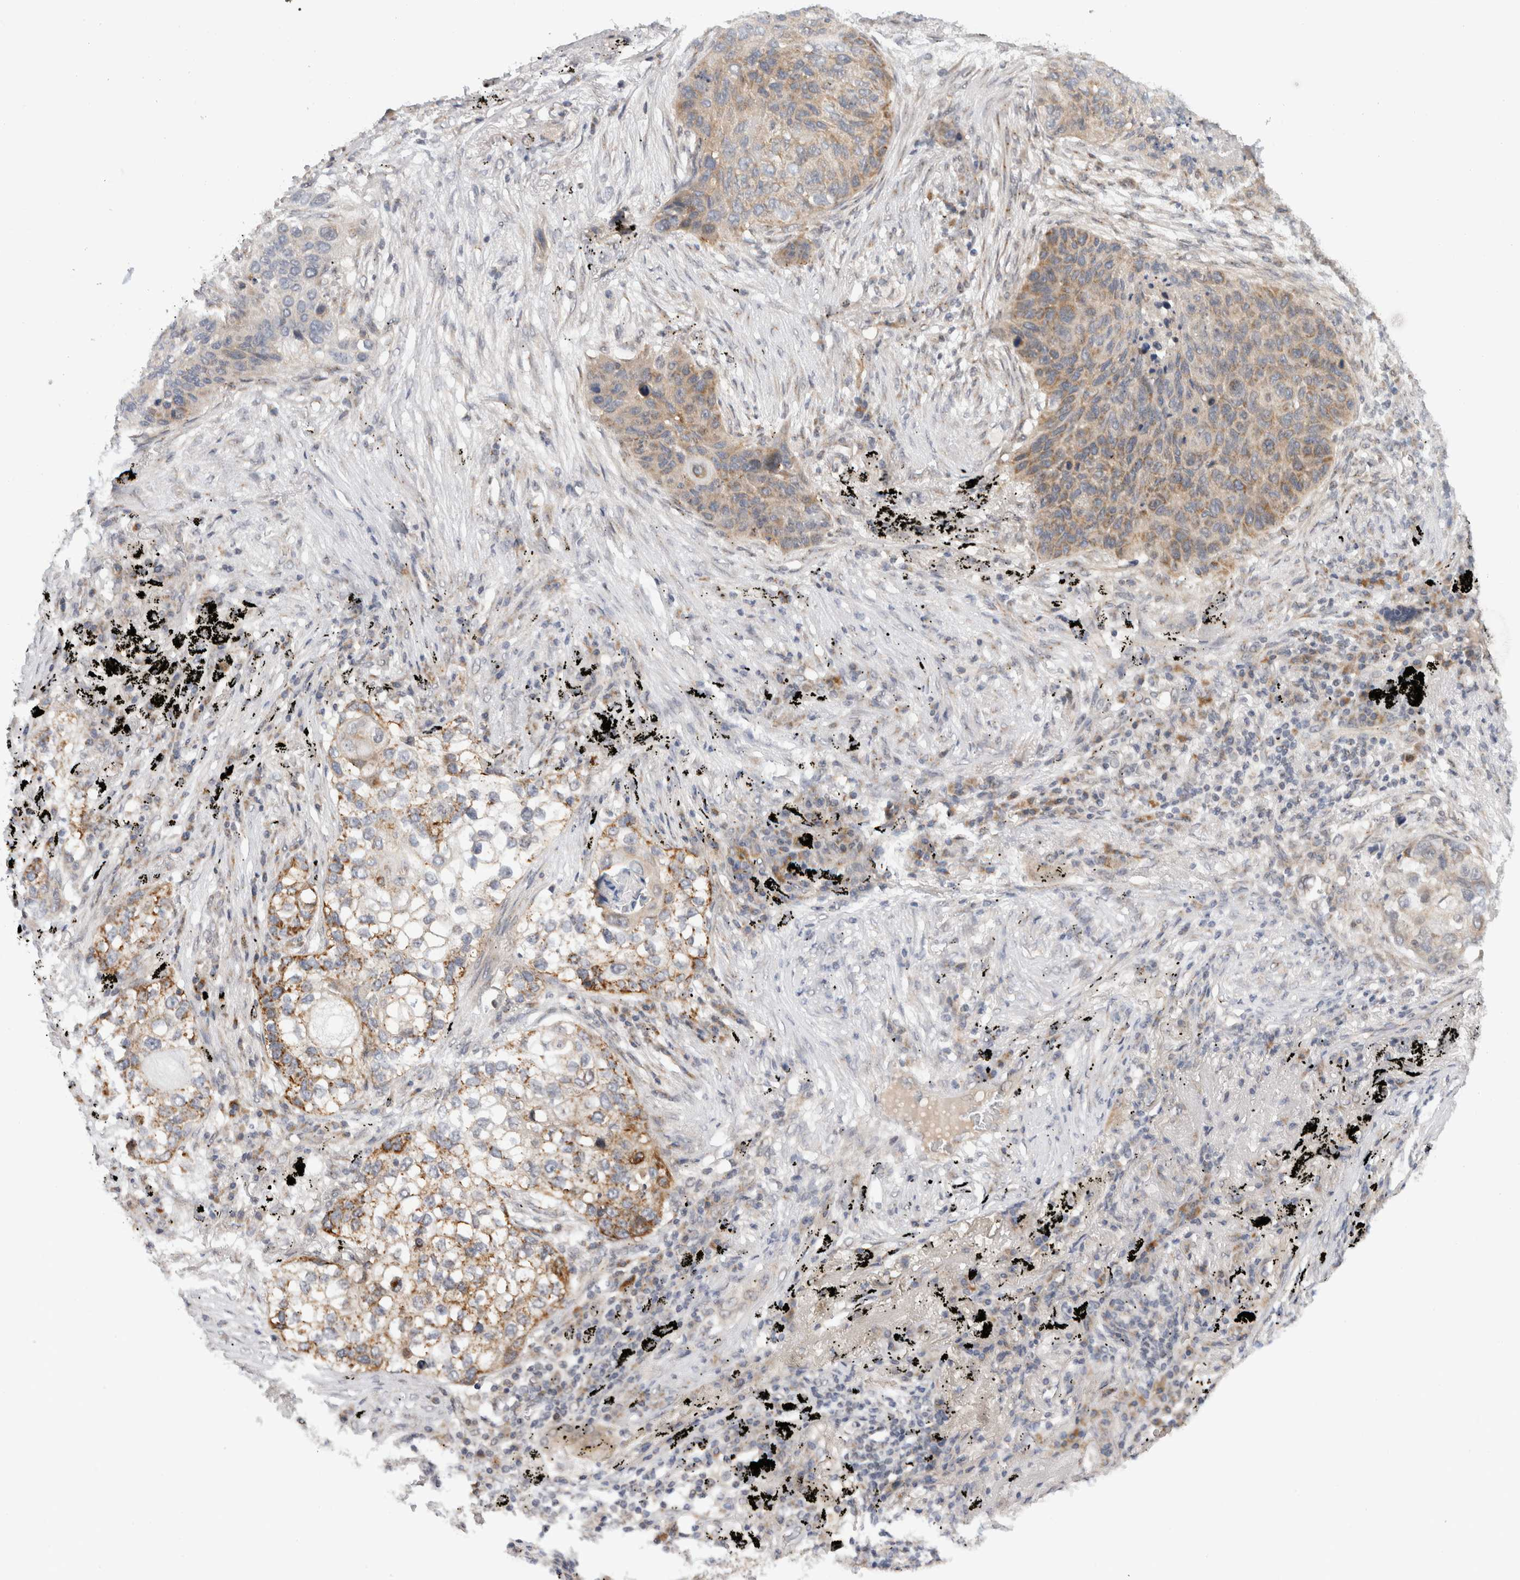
{"staining": {"intensity": "weak", "quantity": "25%-75%", "location": "cytoplasmic/membranous"}, "tissue": "lung cancer", "cell_type": "Tumor cells", "image_type": "cancer", "snomed": [{"axis": "morphology", "description": "Squamous cell carcinoma, NOS"}, {"axis": "topography", "description": "Lung"}], "caption": "Immunohistochemical staining of squamous cell carcinoma (lung) shows low levels of weak cytoplasmic/membranous positivity in approximately 25%-75% of tumor cells.", "gene": "CMC2", "patient": {"sex": "female", "age": 63}}